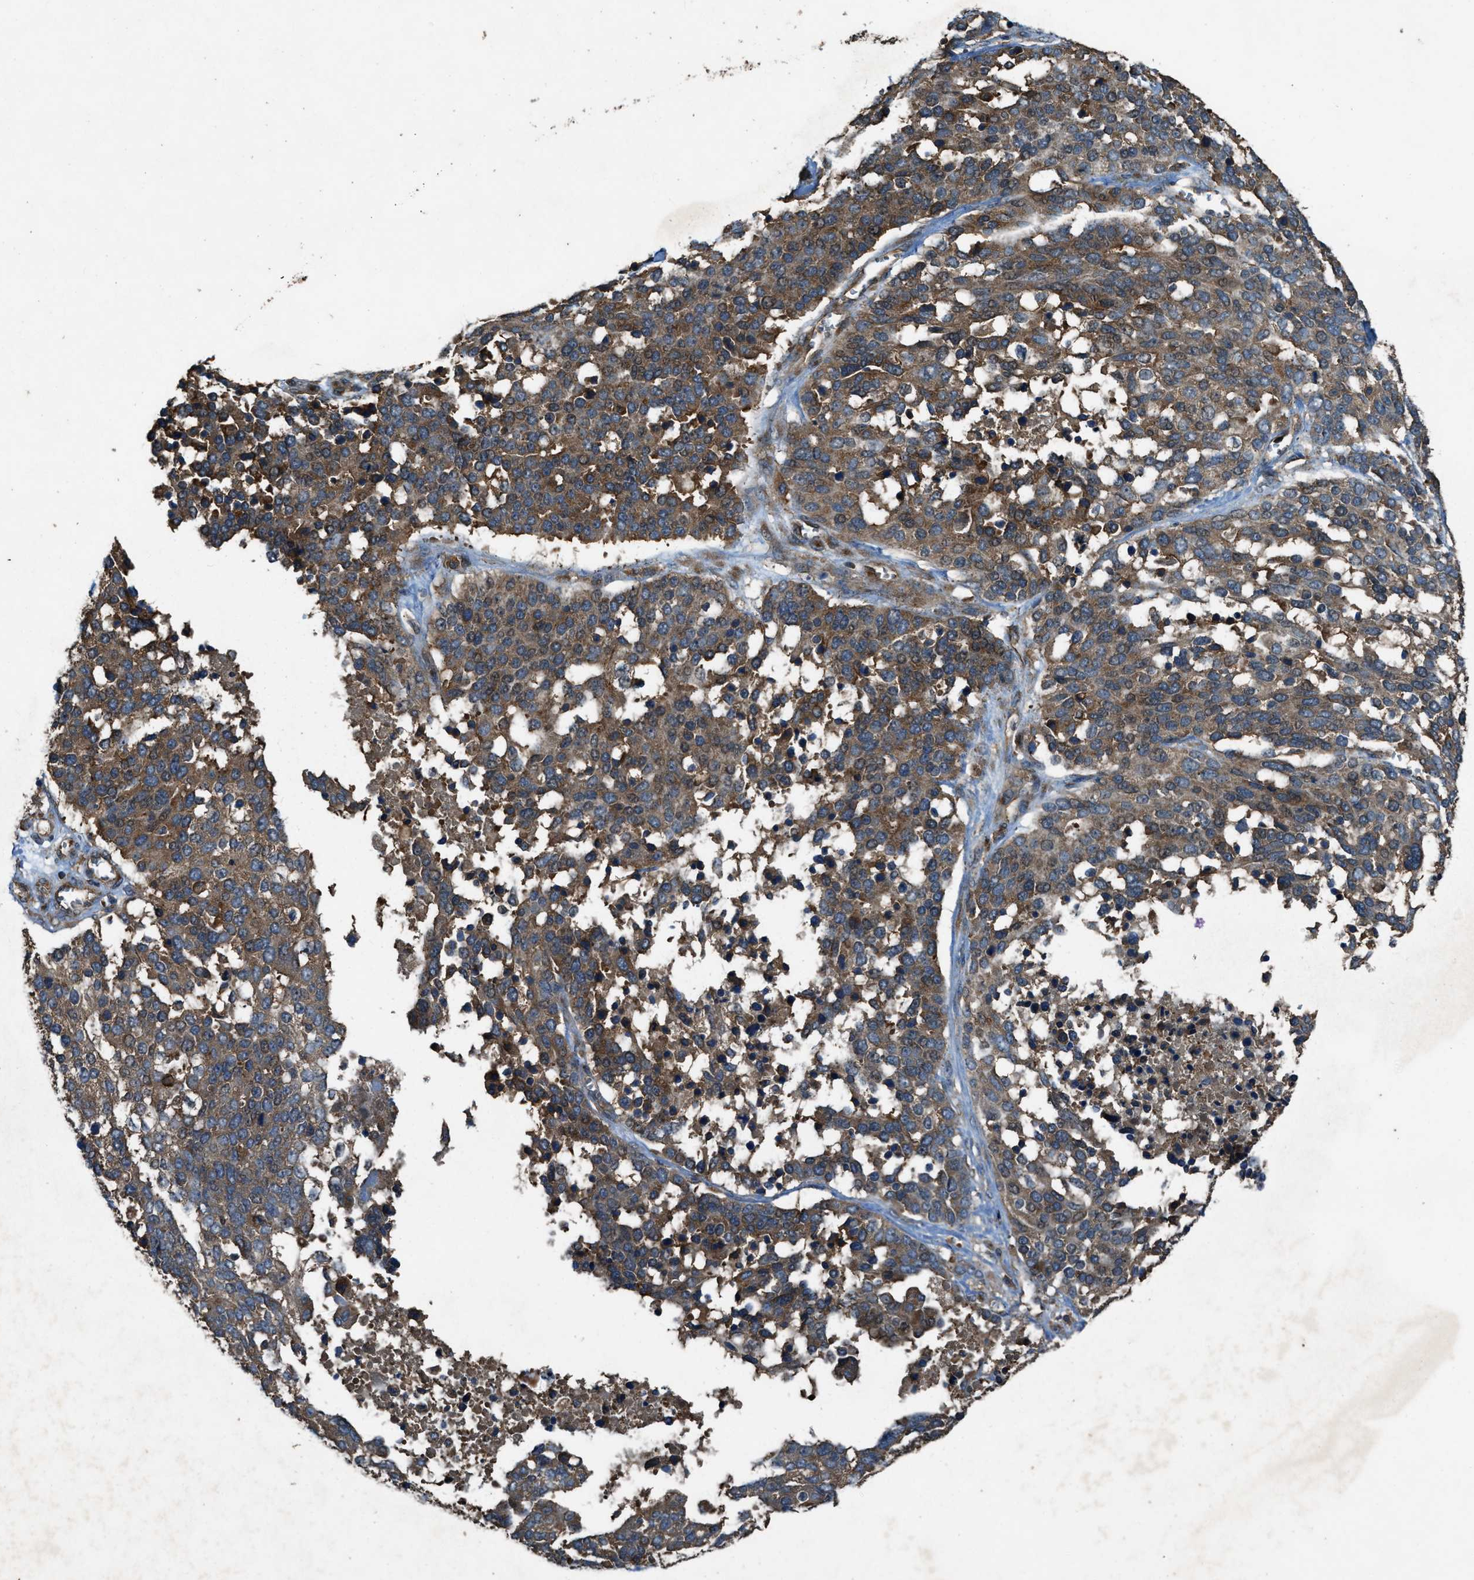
{"staining": {"intensity": "weak", "quantity": ">75%", "location": "cytoplasmic/membranous"}, "tissue": "ovarian cancer", "cell_type": "Tumor cells", "image_type": "cancer", "snomed": [{"axis": "morphology", "description": "Cystadenocarcinoma, serous, NOS"}, {"axis": "topography", "description": "Ovary"}], "caption": "Human ovarian cancer (serous cystadenocarcinoma) stained with a brown dye shows weak cytoplasmic/membranous positive staining in approximately >75% of tumor cells.", "gene": "MAP3K8", "patient": {"sex": "female", "age": 44}}